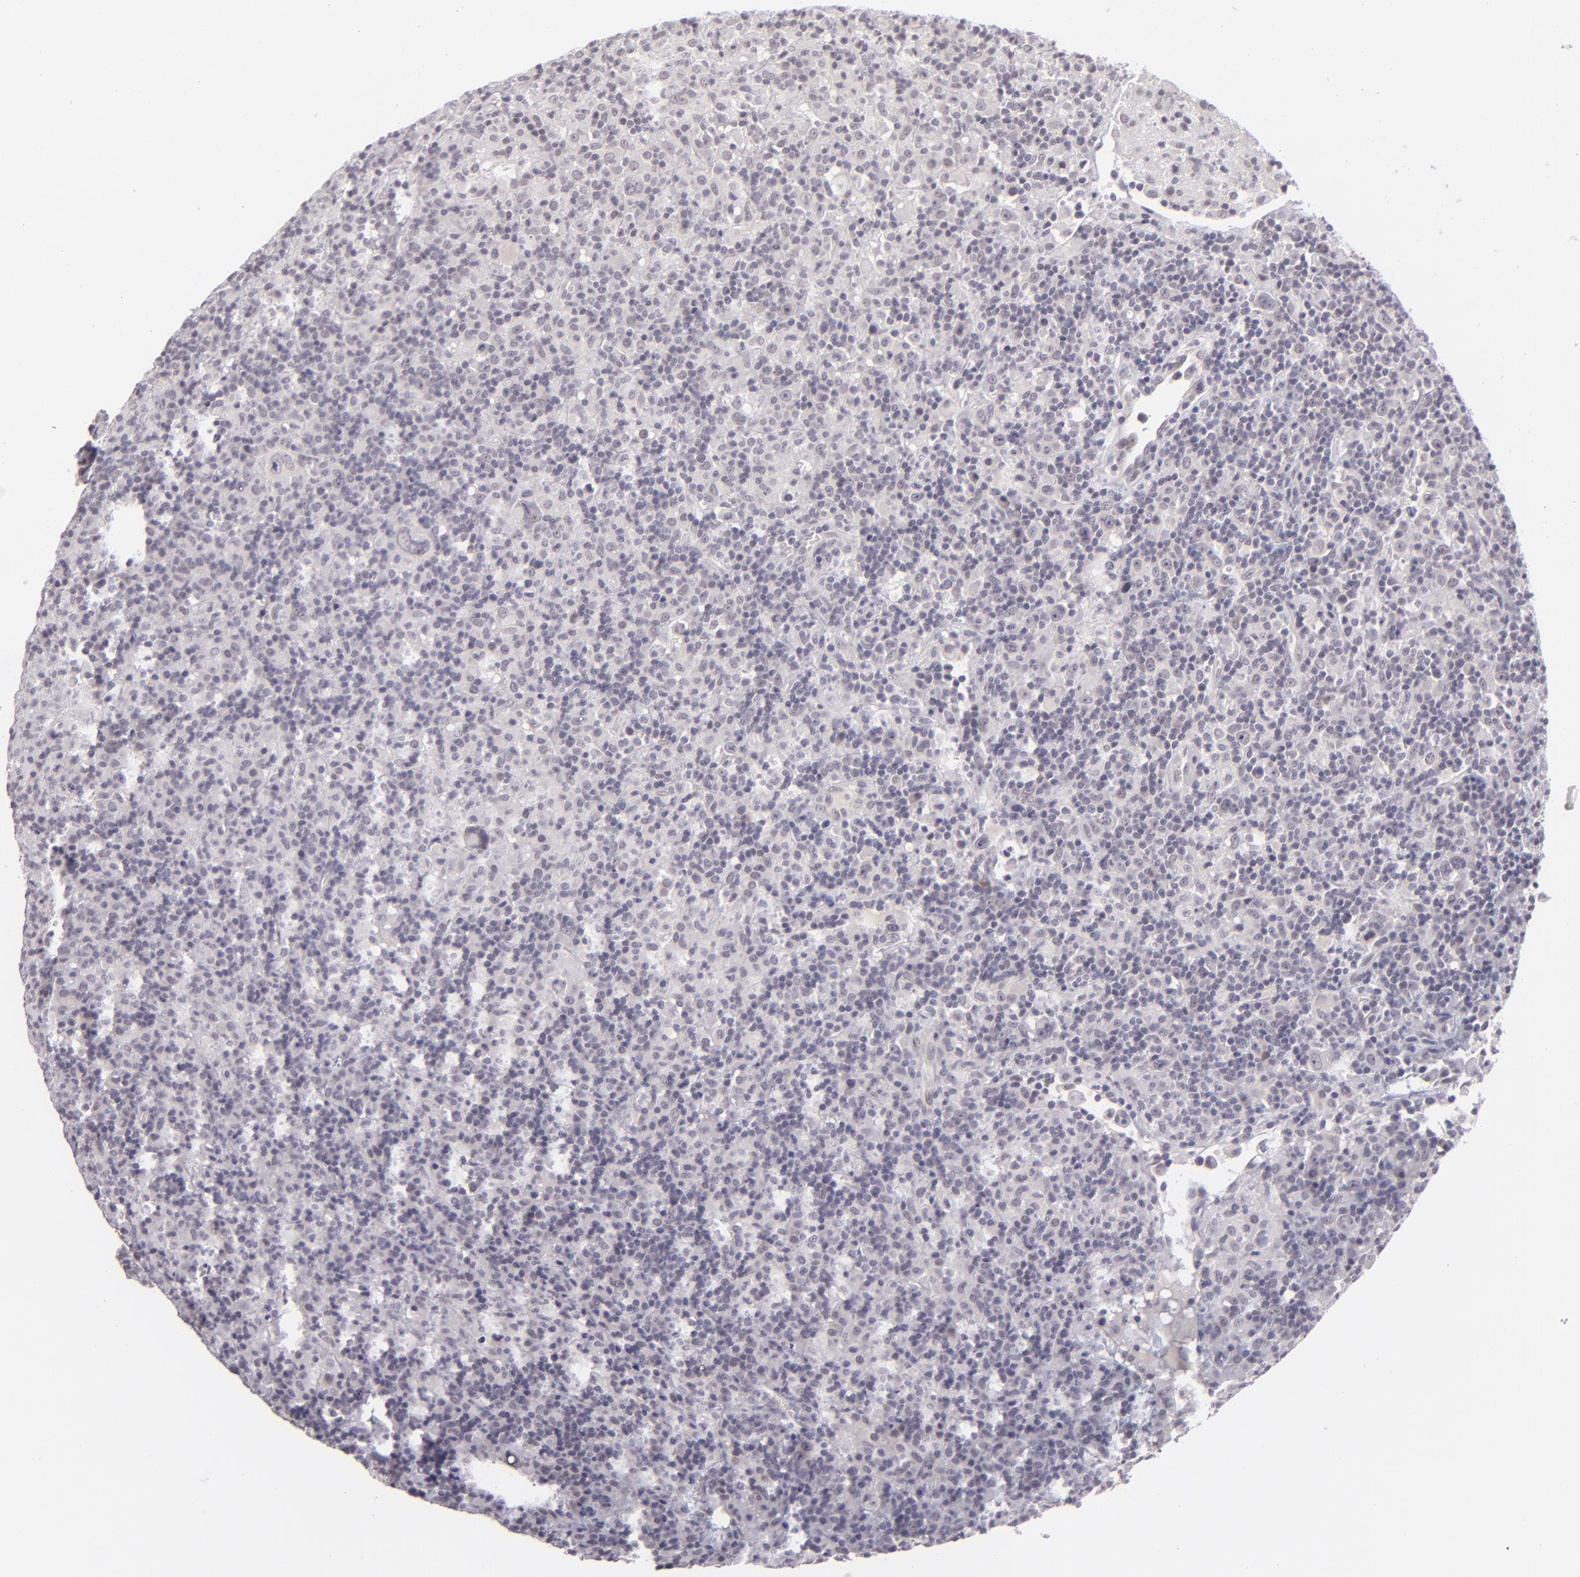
{"staining": {"intensity": "negative", "quantity": "none", "location": "none"}, "tissue": "lymphoma", "cell_type": "Tumor cells", "image_type": "cancer", "snomed": [{"axis": "morphology", "description": "Hodgkin's disease, NOS"}, {"axis": "topography", "description": "Lymph node"}], "caption": "Lymphoma was stained to show a protein in brown. There is no significant positivity in tumor cells.", "gene": "ZNF205", "patient": {"sex": "male", "age": 46}}